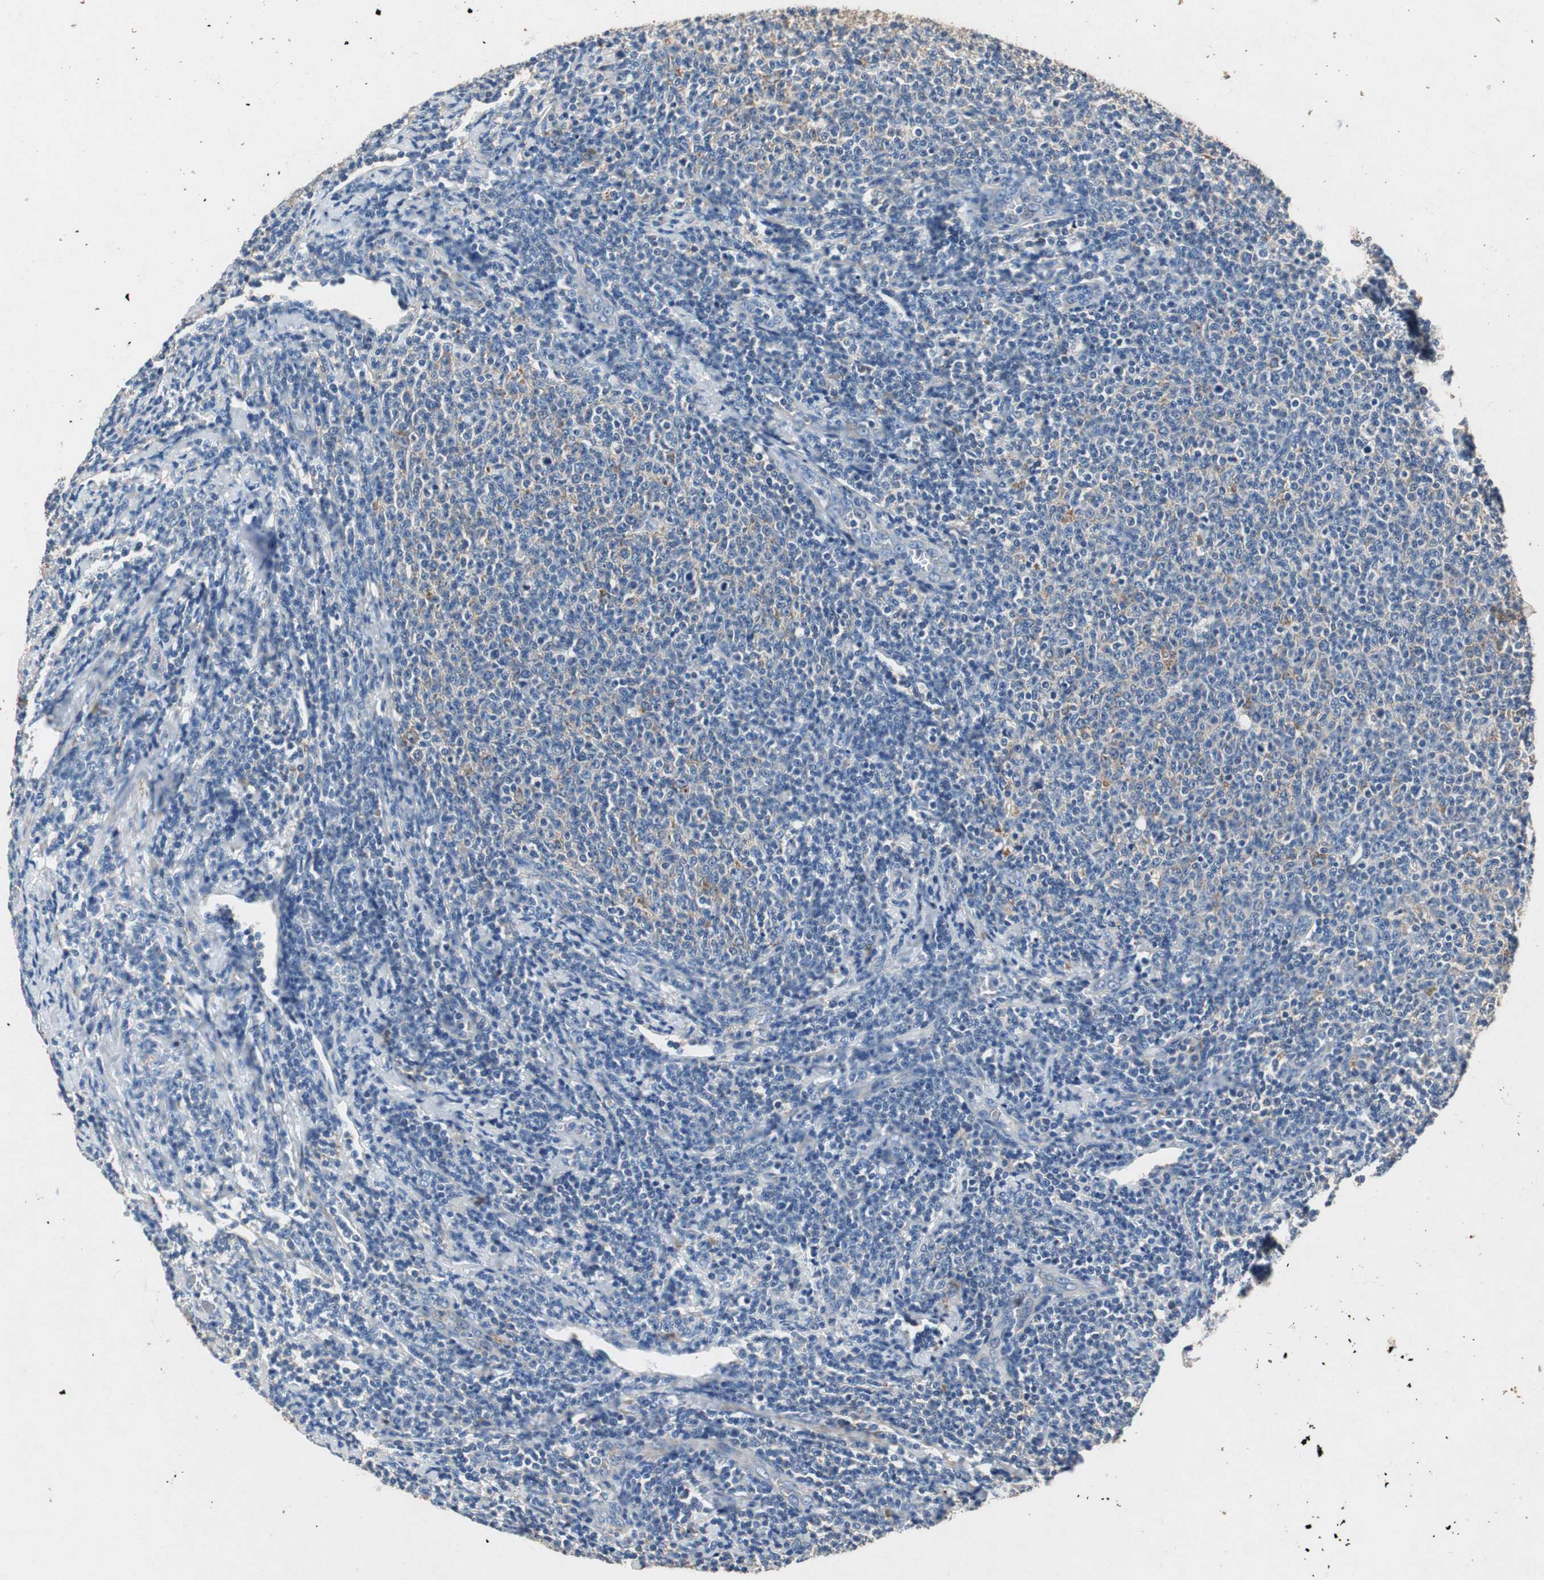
{"staining": {"intensity": "weak", "quantity": "<25%", "location": "cytoplasmic/membranous"}, "tissue": "lymphoma", "cell_type": "Tumor cells", "image_type": "cancer", "snomed": [{"axis": "morphology", "description": "Malignant lymphoma, non-Hodgkin's type, Low grade"}, {"axis": "topography", "description": "Lymph node"}], "caption": "High magnification brightfield microscopy of low-grade malignant lymphoma, non-Hodgkin's type stained with DAB (3,3'-diaminobenzidine) (brown) and counterstained with hematoxylin (blue): tumor cells show no significant positivity.", "gene": "RPL35", "patient": {"sex": "male", "age": 66}}